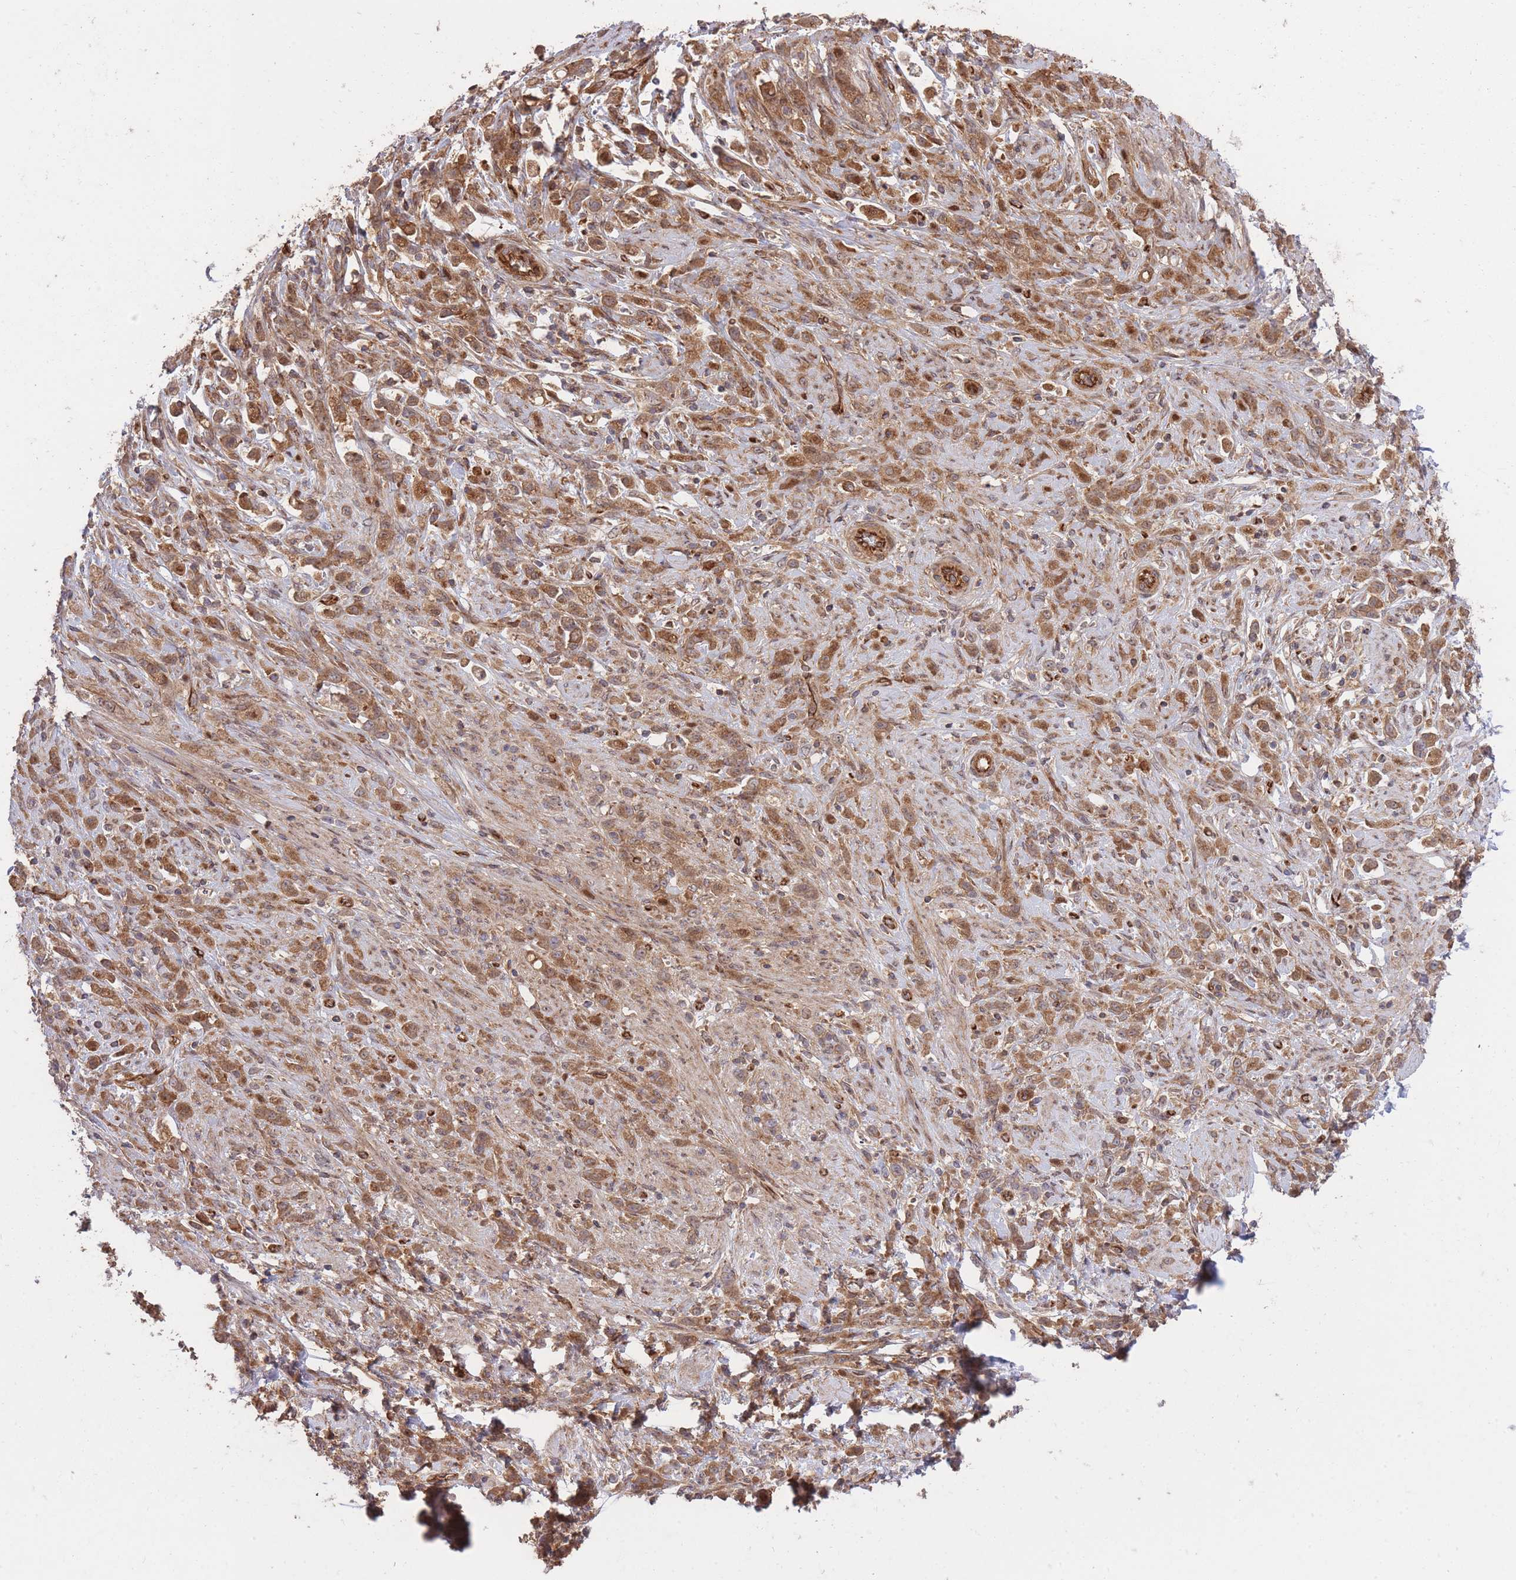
{"staining": {"intensity": "moderate", "quantity": ">75%", "location": "cytoplasmic/membranous"}, "tissue": "stomach cancer", "cell_type": "Tumor cells", "image_type": "cancer", "snomed": [{"axis": "morphology", "description": "Adenocarcinoma, NOS"}, {"axis": "topography", "description": "Stomach"}], "caption": "Protein staining of stomach adenocarcinoma tissue displays moderate cytoplasmic/membranous expression in approximately >75% of tumor cells.", "gene": "PLD1", "patient": {"sex": "female", "age": 60}}